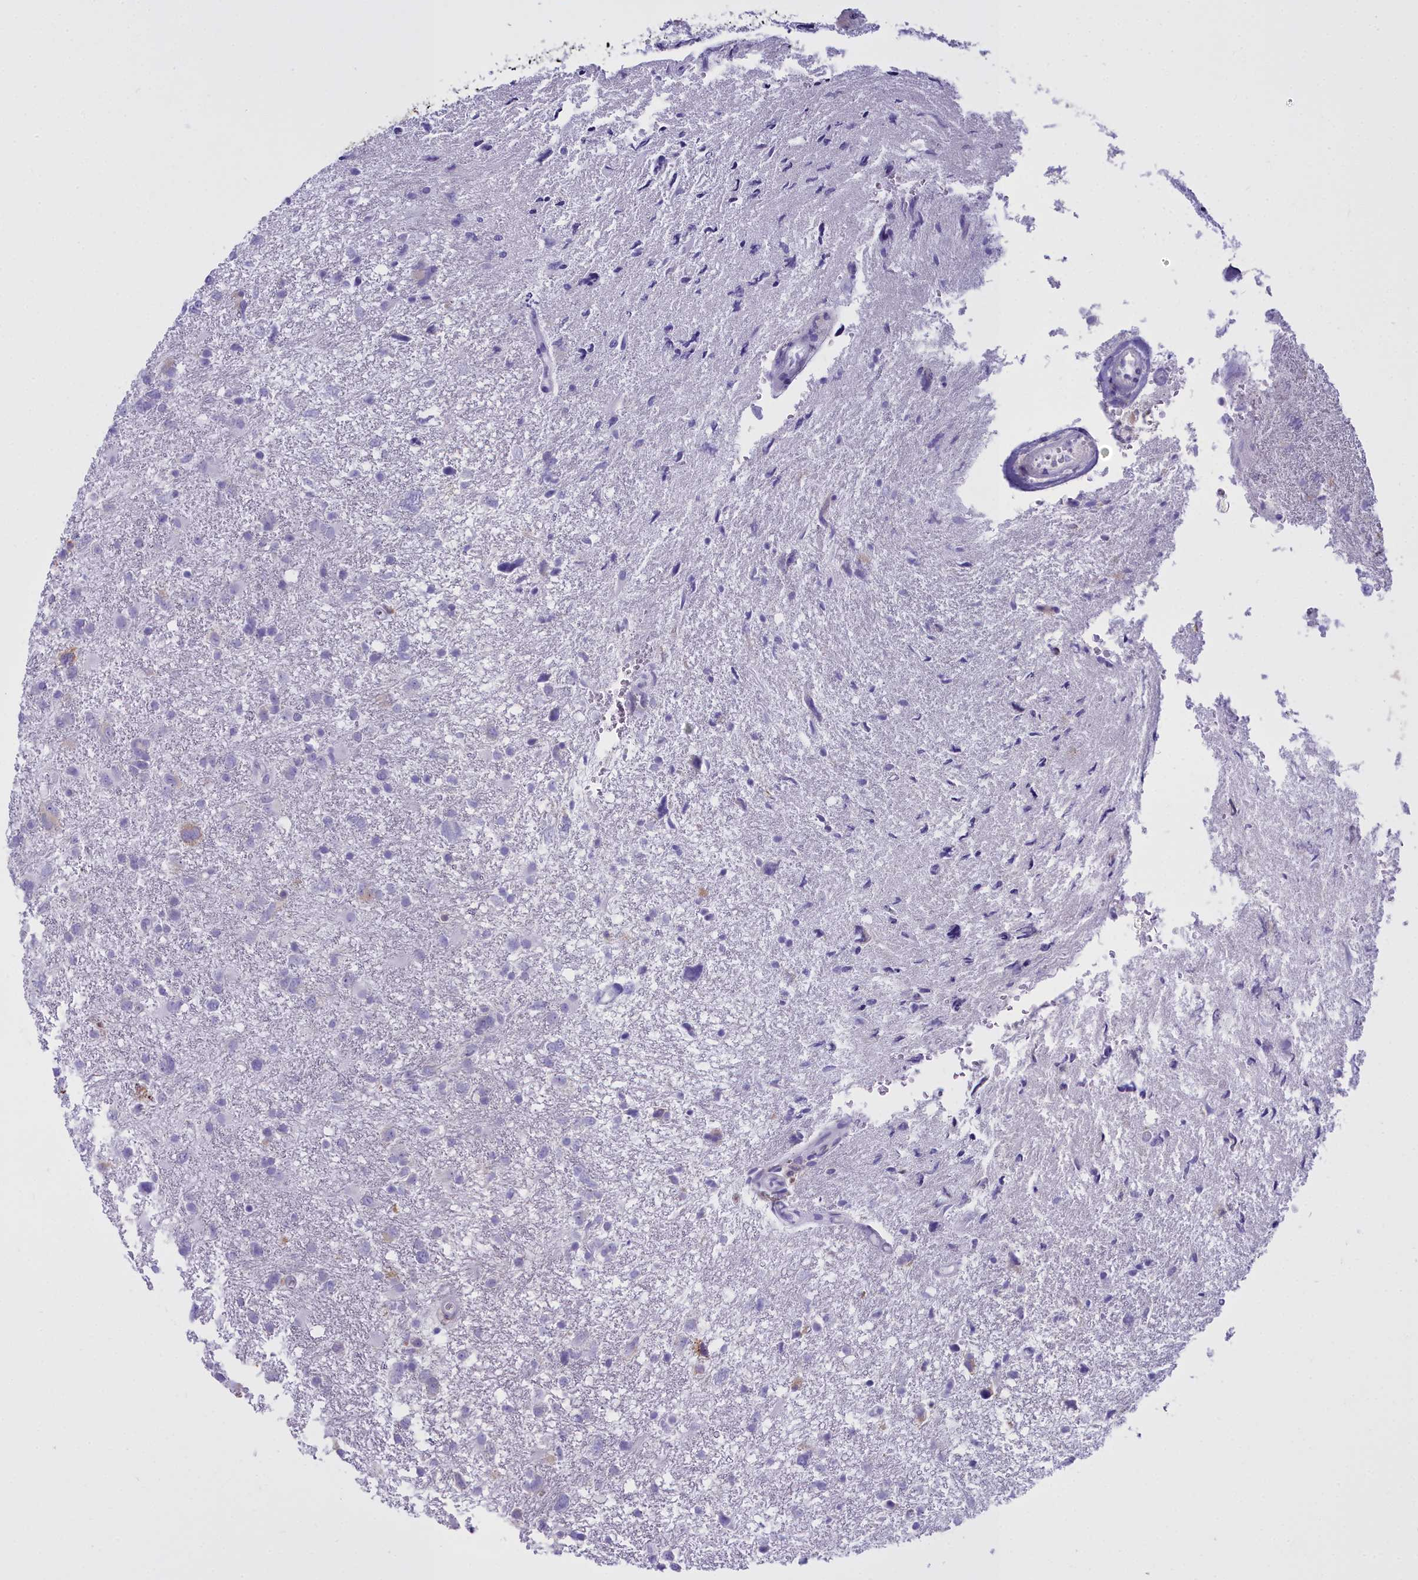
{"staining": {"intensity": "negative", "quantity": "none", "location": "none"}, "tissue": "glioma", "cell_type": "Tumor cells", "image_type": "cancer", "snomed": [{"axis": "morphology", "description": "Glioma, malignant, High grade"}, {"axis": "topography", "description": "Brain"}], "caption": "Tumor cells are negative for protein expression in human malignant high-grade glioma.", "gene": "CD5", "patient": {"sex": "male", "age": 61}}